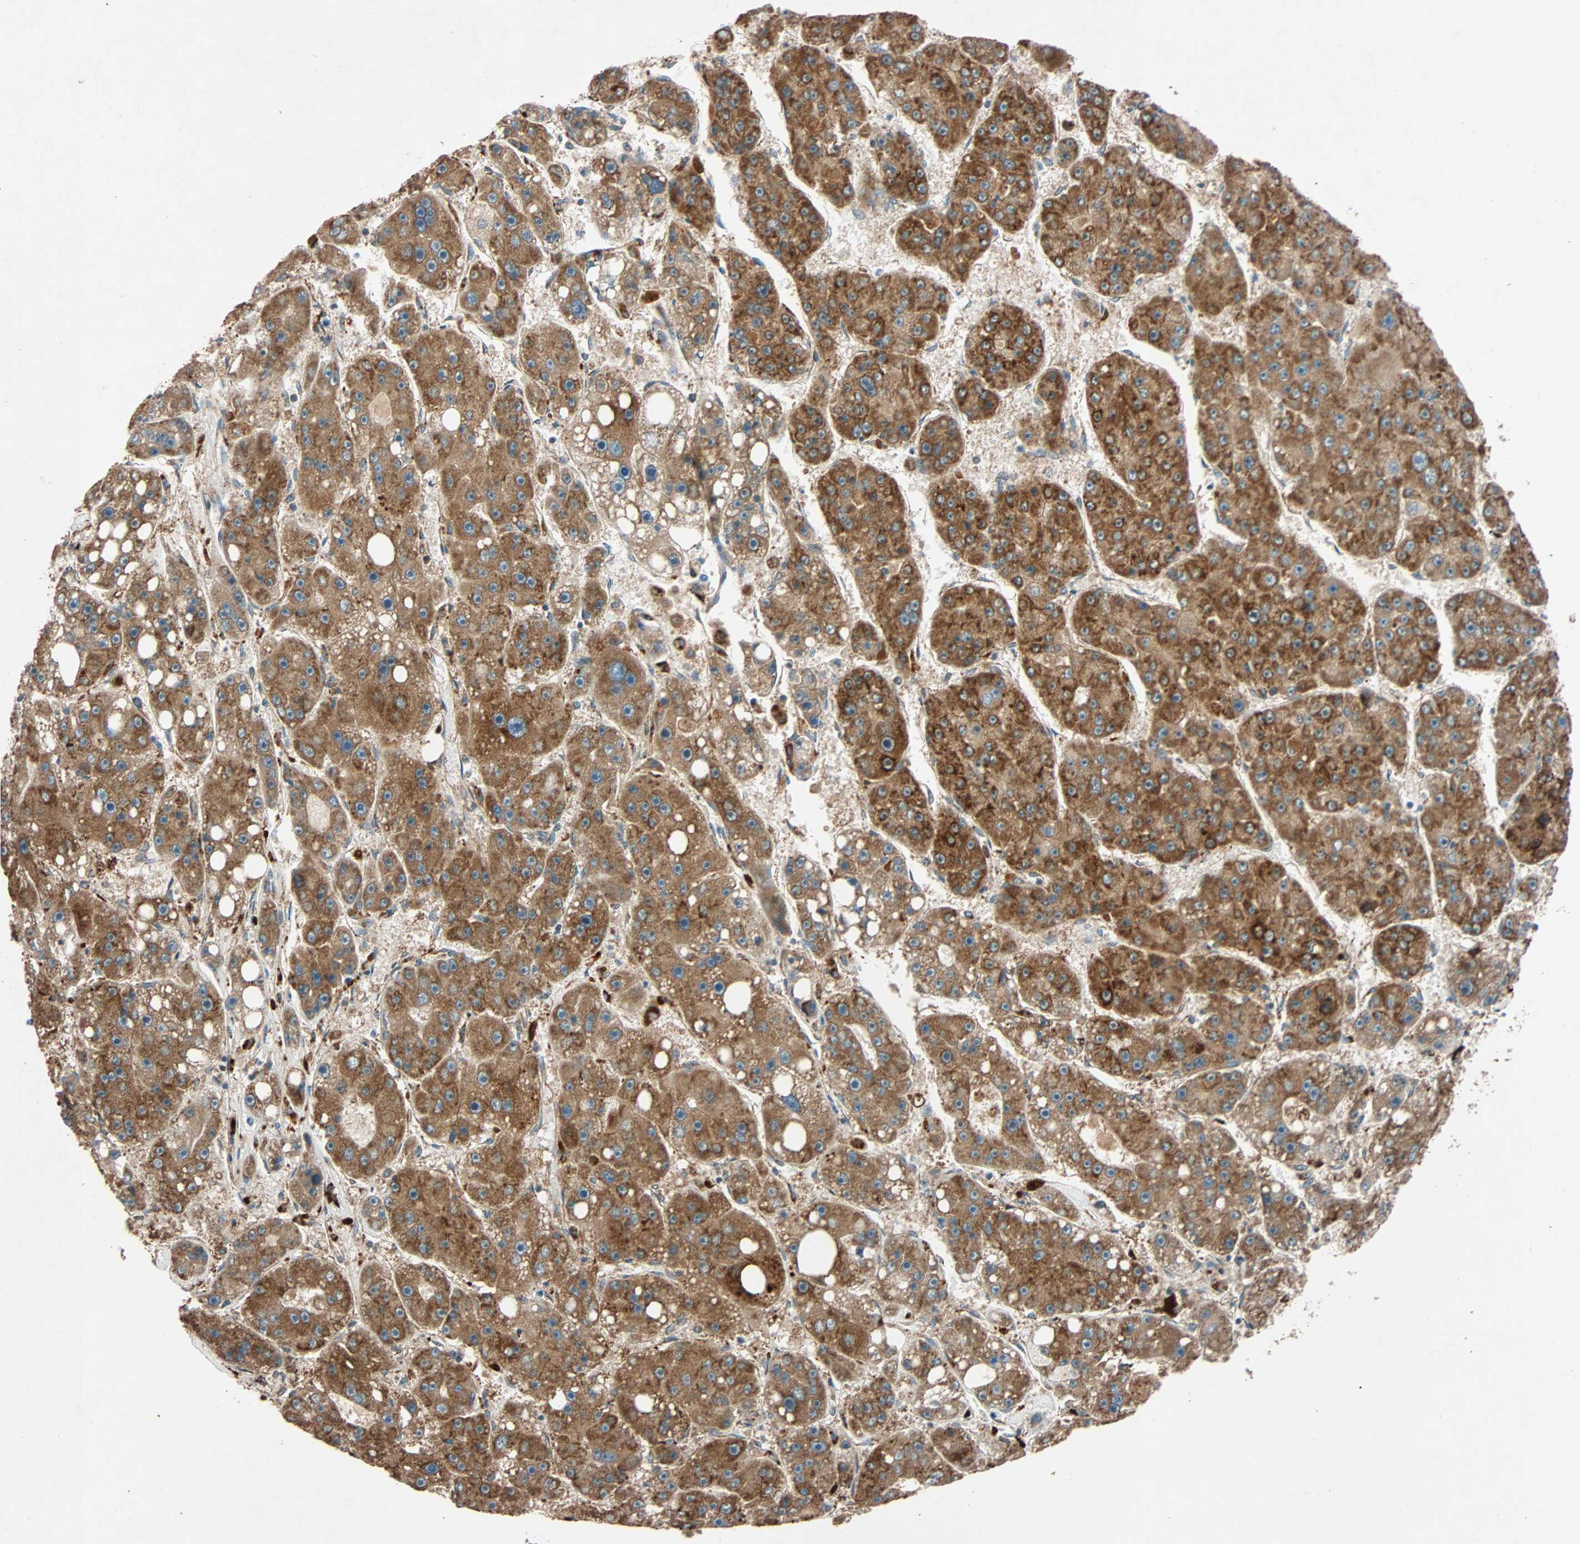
{"staining": {"intensity": "strong", "quantity": ">75%", "location": "cytoplasmic/membranous"}, "tissue": "liver cancer", "cell_type": "Tumor cells", "image_type": "cancer", "snomed": [{"axis": "morphology", "description": "Carcinoma, Hepatocellular, NOS"}, {"axis": "topography", "description": "Liver"}], "caption": "Liver cancer (hepatocellular carcinoma) stained with a brown dye displays strong cytoplasmic/membranous positive staining in about >75% of tumor cells.", "gene": "PHYH", "patient": {"sex": "female", "age": 61}}